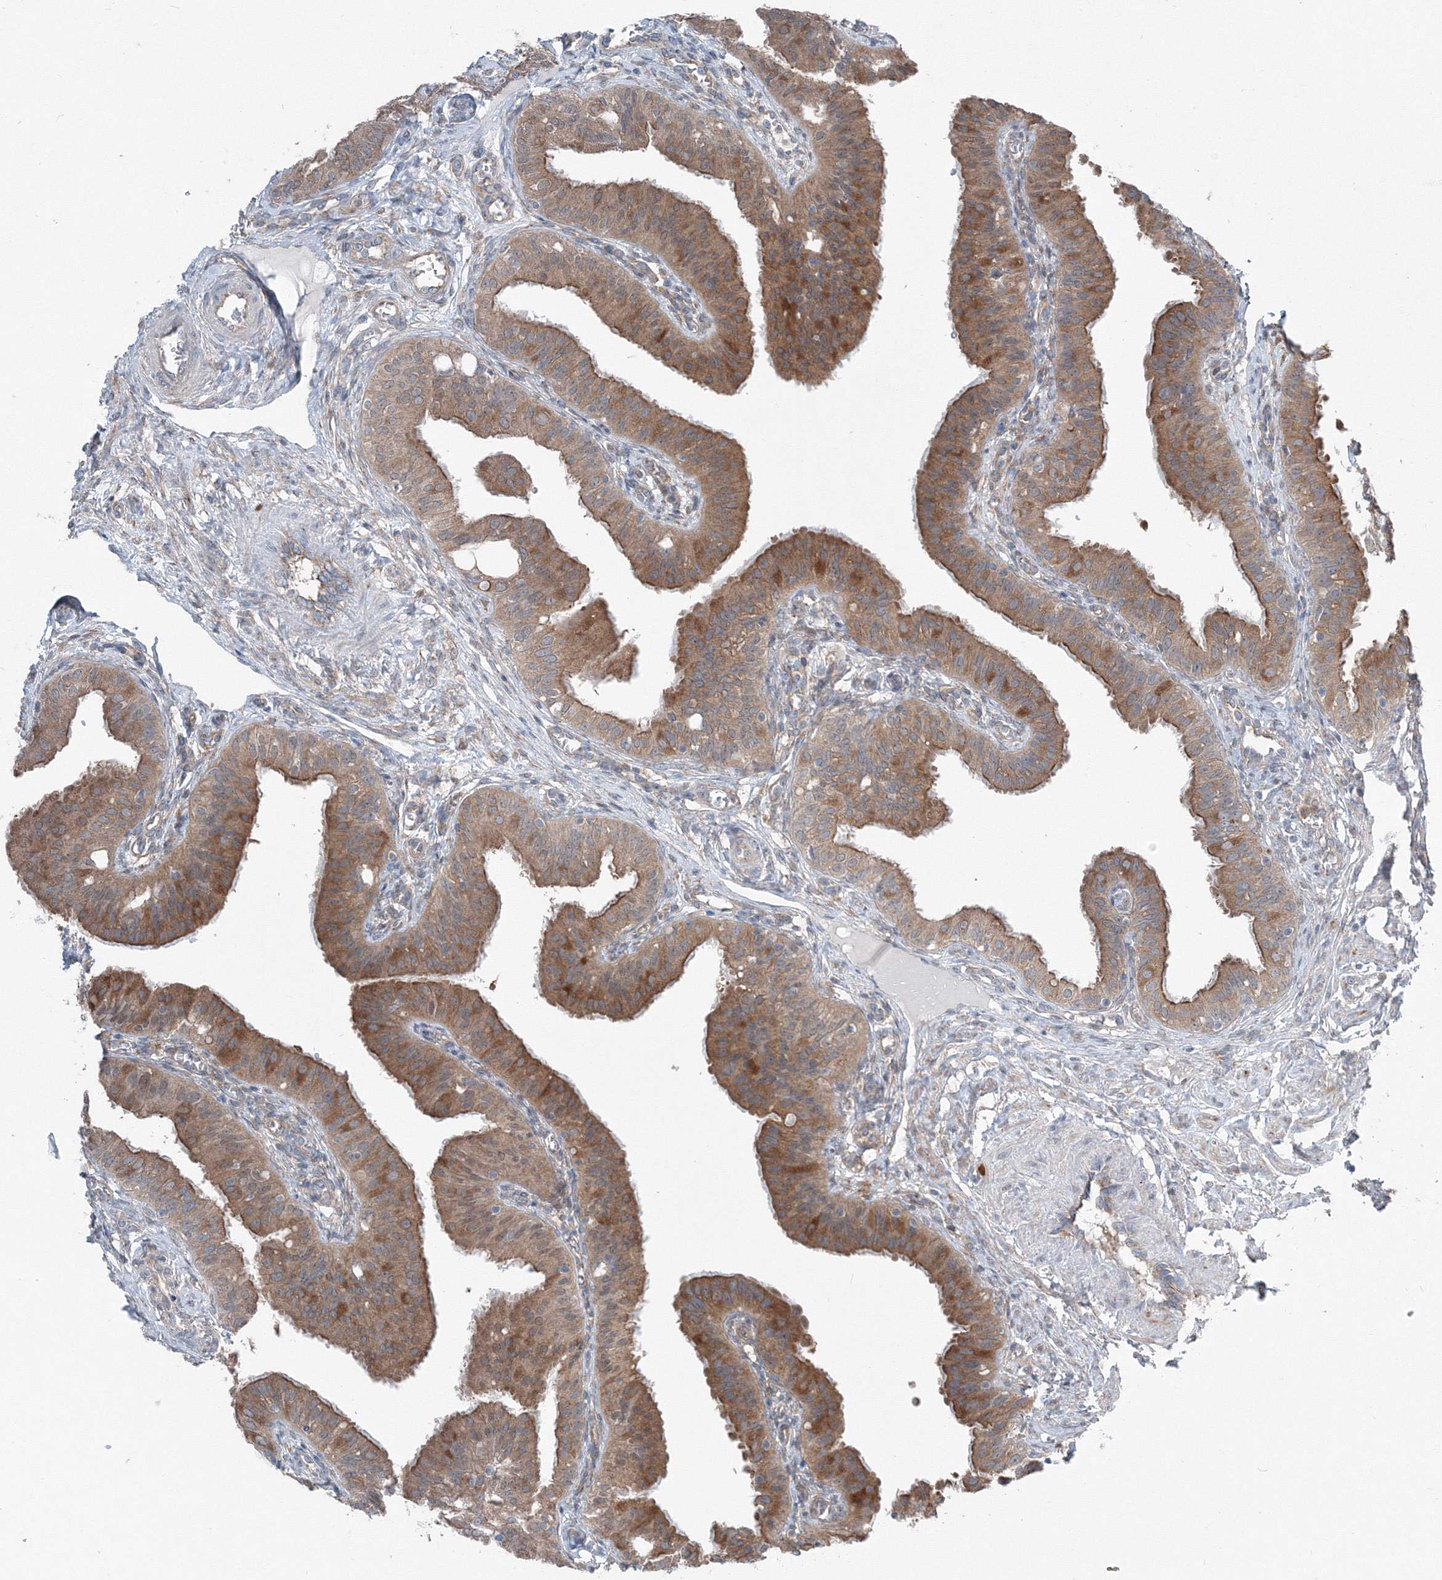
{"staining": {"intensity": "moderate", "quantity": ">75%", "location": "cytoplasmic/membranous"}, "tissue": "fallopian tube", "cell_type": "Glandular cells", "image_type": "normal", "snomed": [{"axis": "morphology", "description": "Normal tissue, NOS"}, {"axis": "topography", "description": "Fallopian tube"}, {"axis": "topography", "description": "Ovary"}], "caption": "Immunohistochemistry (IHC) image of normal fallopian tube stained for a protein (brown), which reveals medium levels of moderate cytoplasmic/membranous positivity in approximately >75% of glandular cells.", "gene": "TPRKB", "patient": {"sex": "female", "age": 42}}